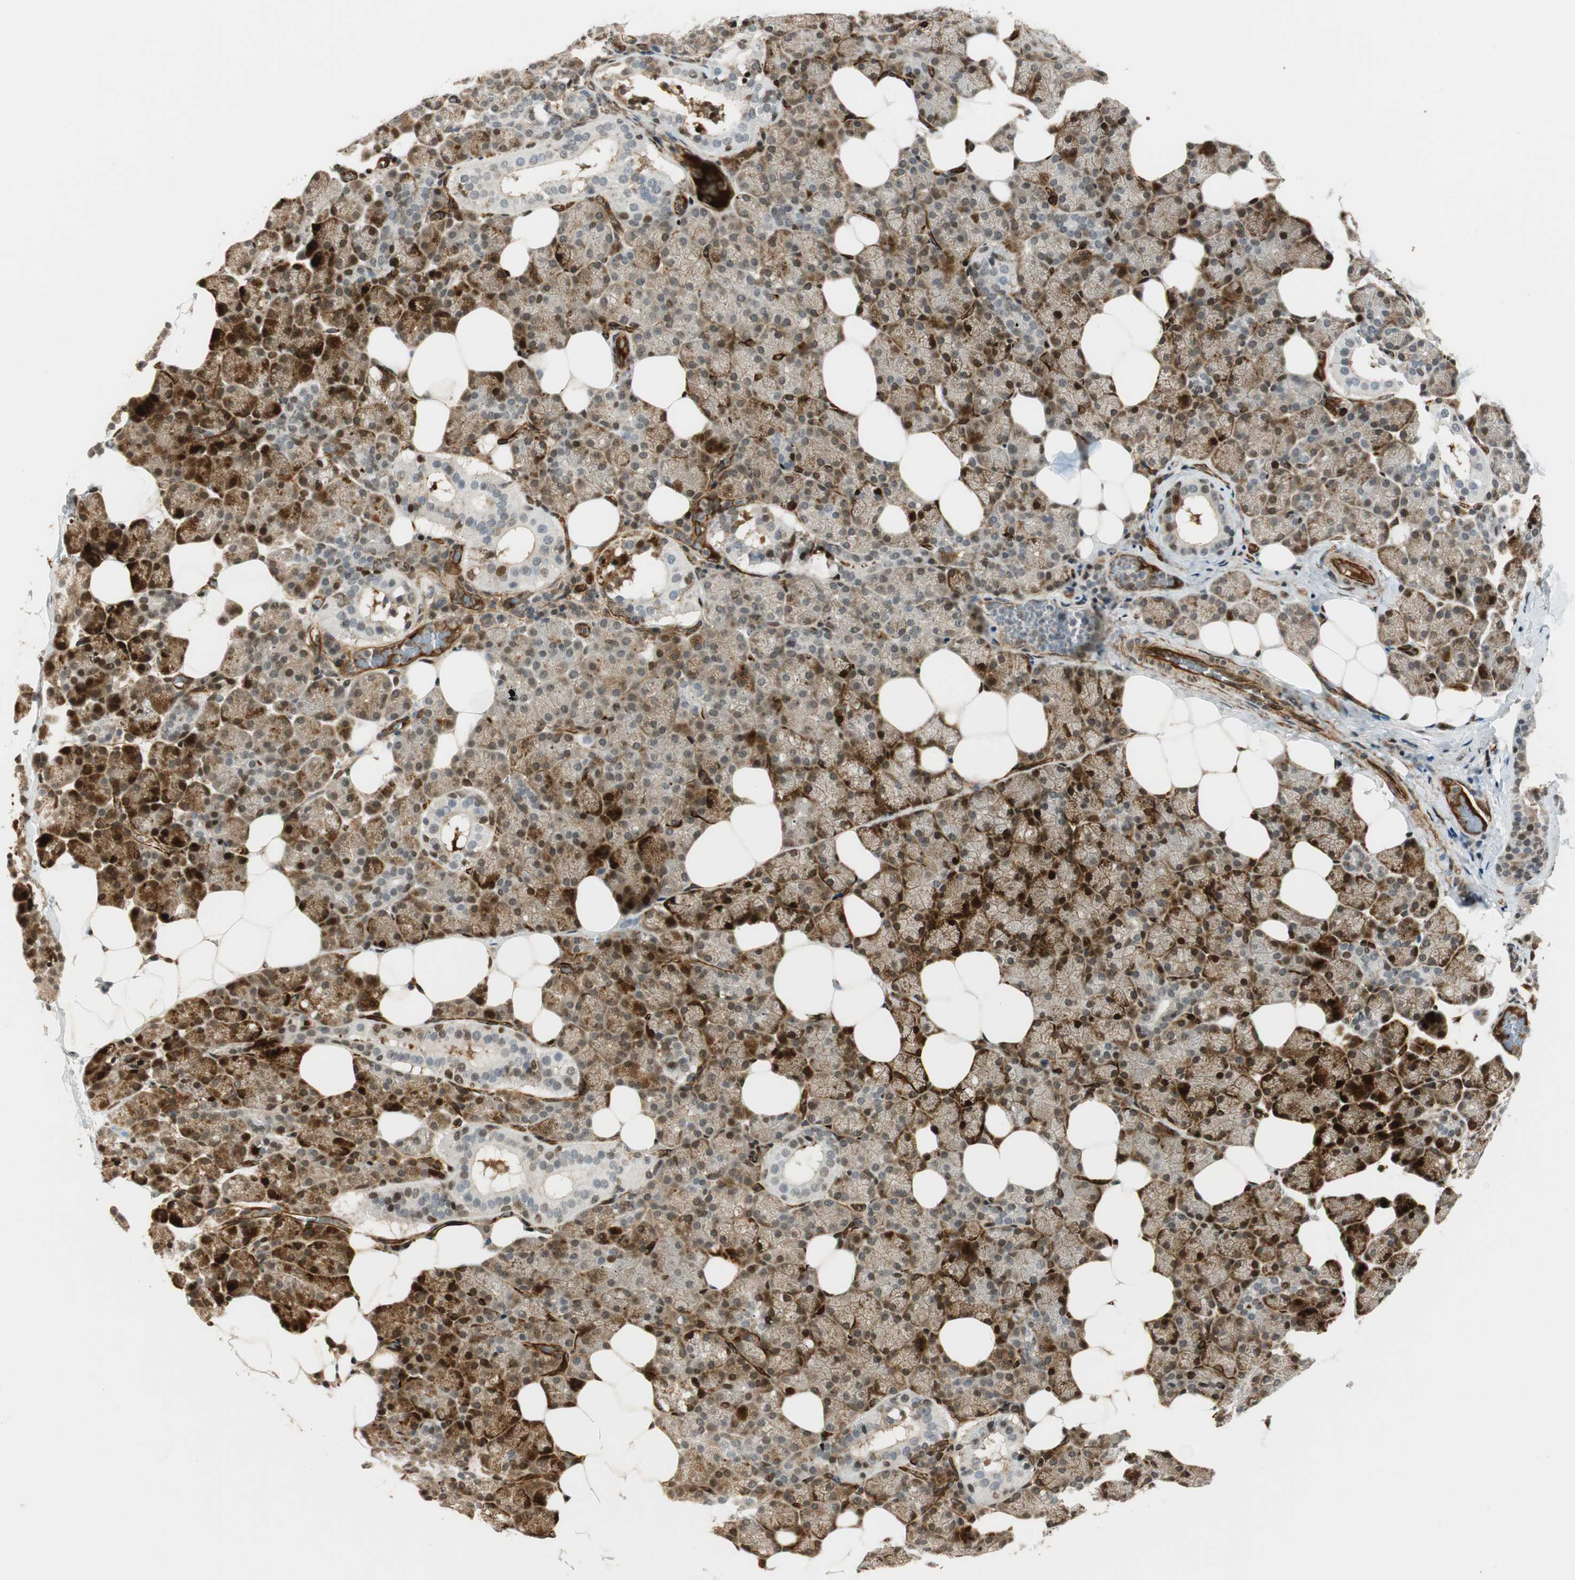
{"staining": {"intensity": "moderate", "quantity": "<25%", "location": "cytoplasmic/membranous,nuclear"}, "tissue": "salivary gland", "cell_type": "Glandular cells", "image_type": "normal", "snomed": [{"axis": "morphology", "description": "Normal tissue, NOS"}, {"axis": "topography", "description": "Lymph node"}, {"axis": "topography", "description": "Salivary gland"}], "caption": "Glandular cells show low levels of moderate cytoplasmic/membranous,nuclear staining in about <25% of cells in normal salivary gland. (brown staining indicates protein expression, while blue staining denotes nuclei).", "gene": "NES", "patient": {"sex": "male", "age": 8}}